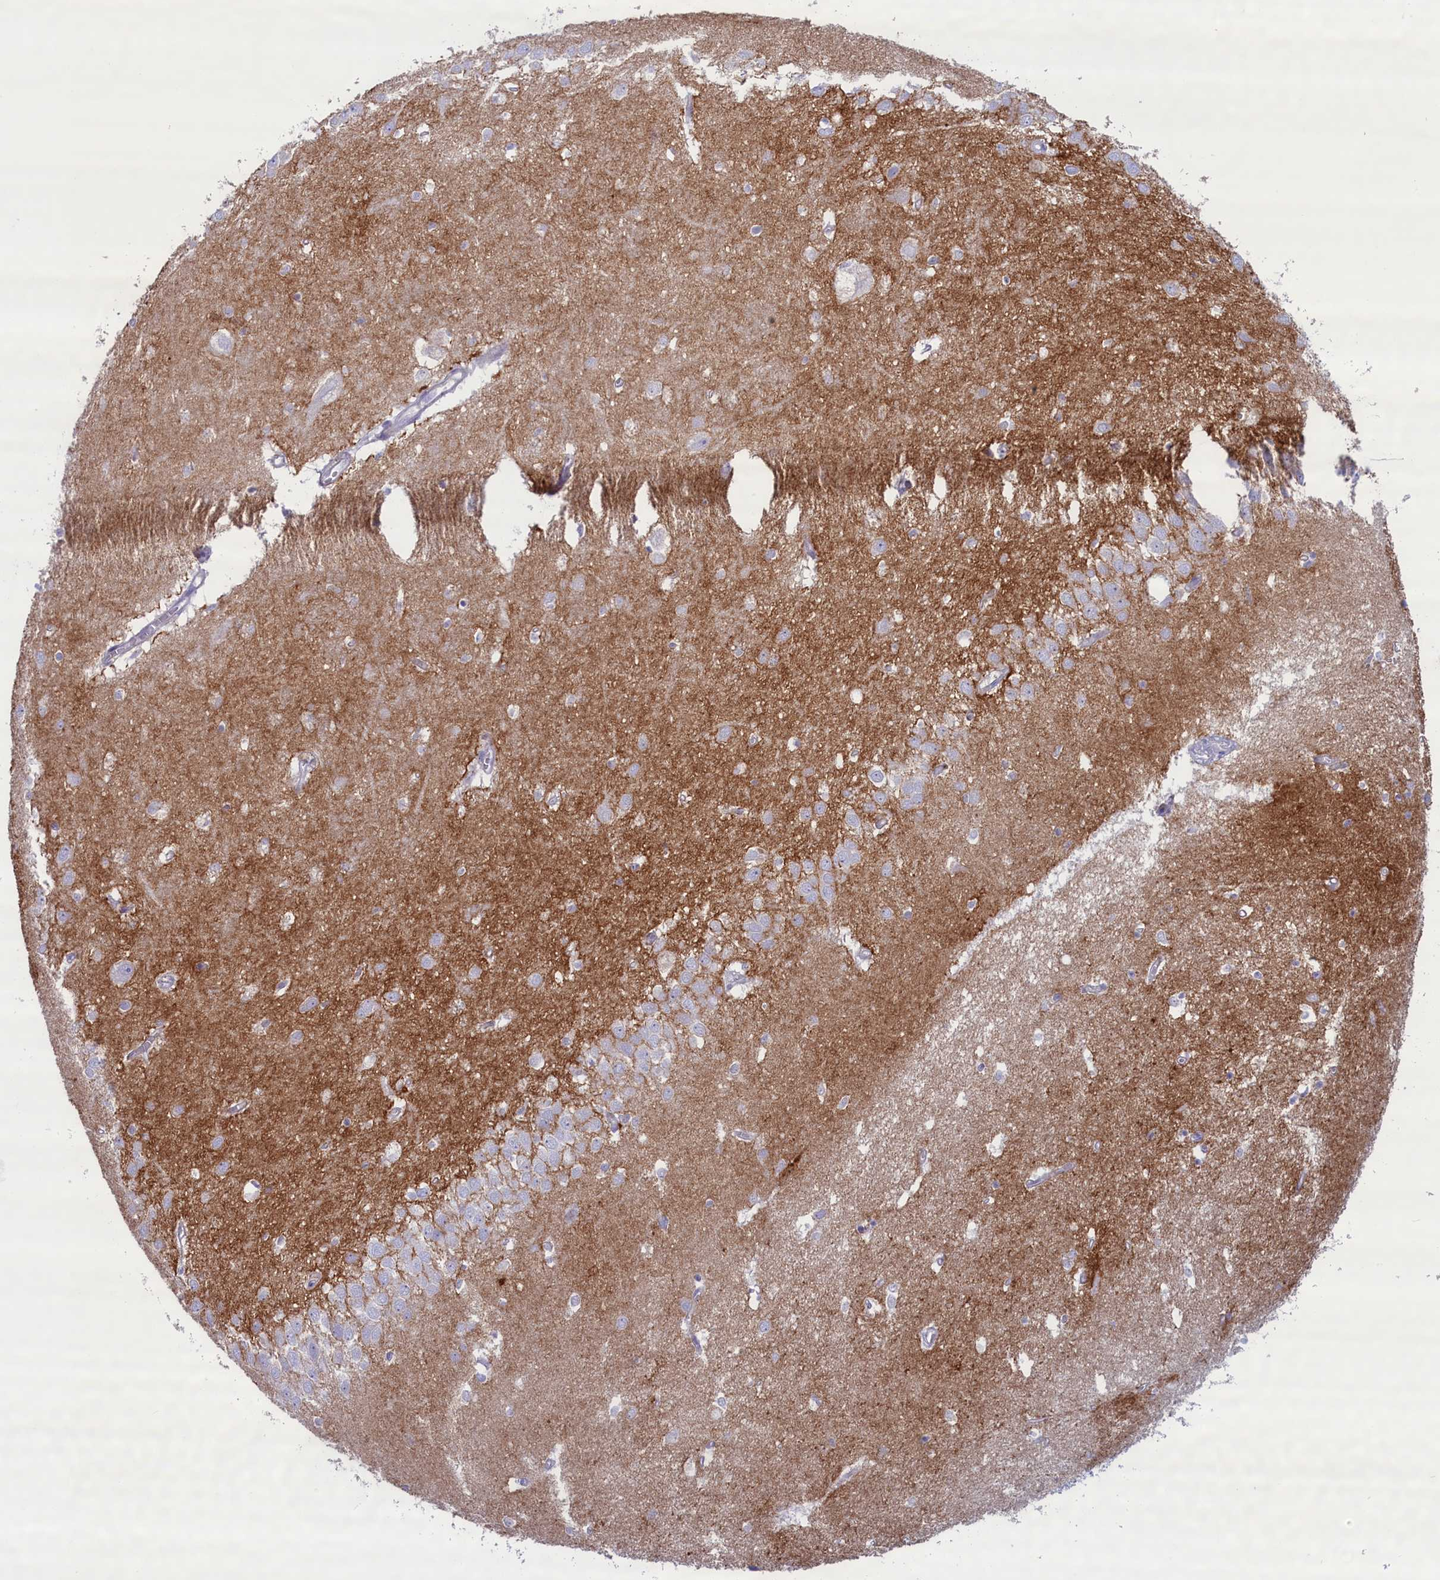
{"staining": {"intensity": "negative", "quantity": "none", "location": "none"}, "tissue": "hippocampus", "cell_type": "Glial cells", "image_type": "normal", "snomed": [{"axis": "morphology", "description": "Normal tissue, NOS"}, {"axis": "topography", "description": "Hippocampus"}], "caption": "DAB (3,3'-diaminobenzidine) immunohistochemical staining of benign hippocampus reveals no significant positivity in glial cells.", "gene": "MPV17L2", "patient": {"sex": "female", "age": 64}}